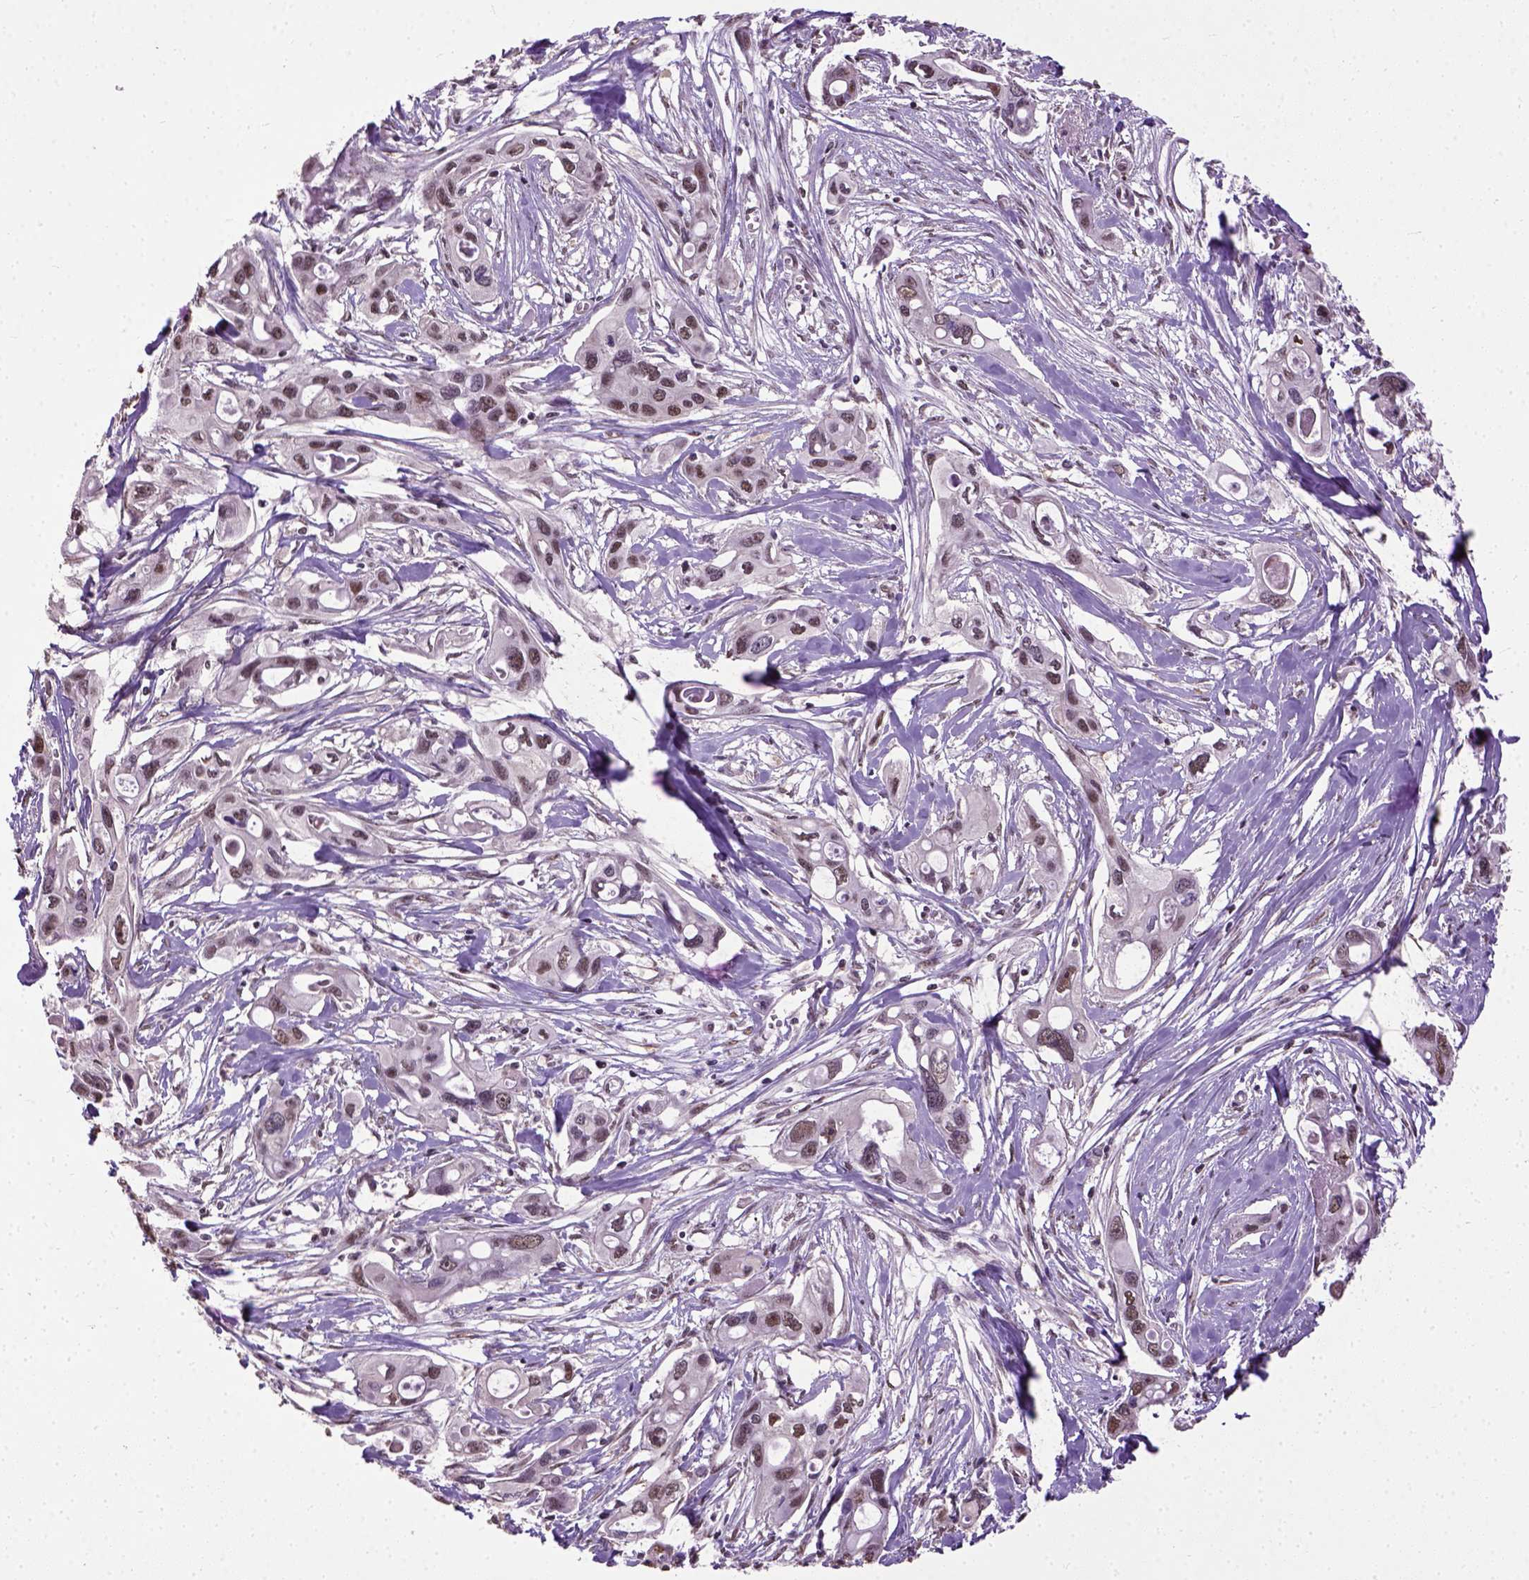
{"staining": {"intensity": "moderate", "quantity": ">75%", "location": "nuclear"}, "tissue": "pancreatic cancer", "cell_type": "Tumor cells", "image_type": "cancer", "snomed": [{"axis": "morphology", "description": "Adenocarcinoma, NOS"}, {"axis": "topography", "description": "Pancreas"}], "caption": "The immunohistochemical stain highlights moderate nuclear expression in tumor cells of pancreatic cancer (adenocarcinoma) tissue.", "gene": "UBA3", "patient": {"sex": "male", "age": 60}}